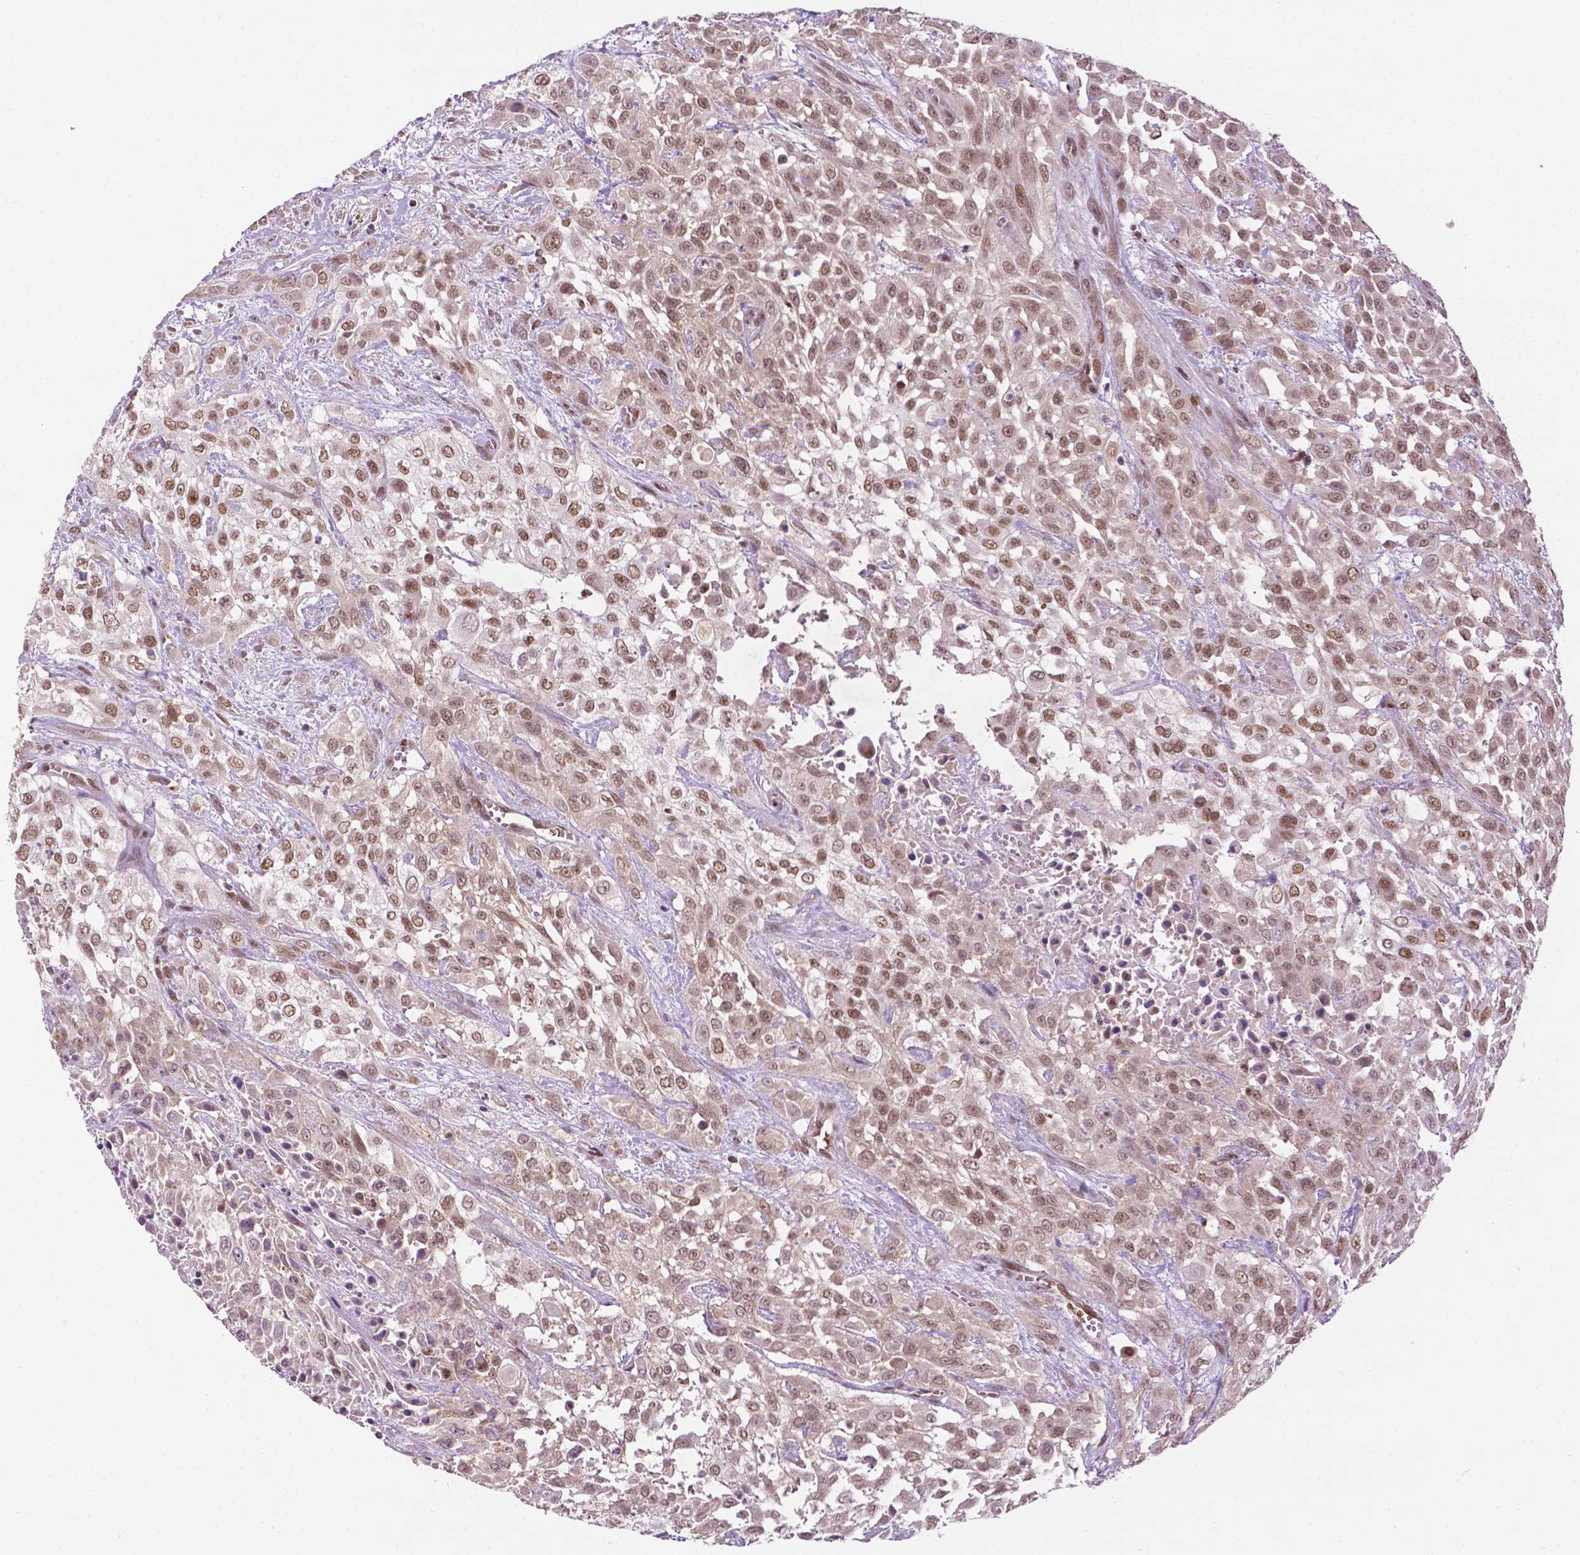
{"staining": {"intensity": "moderate", "quantity": "25%-75%", "location": "nuclear"}, "tissue": "urothelial cancer", "cell_type": "Tumor cells", "image_type": "cancer", "snomed": [{"axis": "morphology", "description": "Urothelial carcinoma, High grade"}, {"axis": "topography", "description": "Urinary bladder"}], "caption": "The immunohistochemical stain labels moderate nuclear staining in tumor cells of urothelial cancer tissue.", "gene": "ZNF41", "patient": {"sex": "male", "age": 57}}